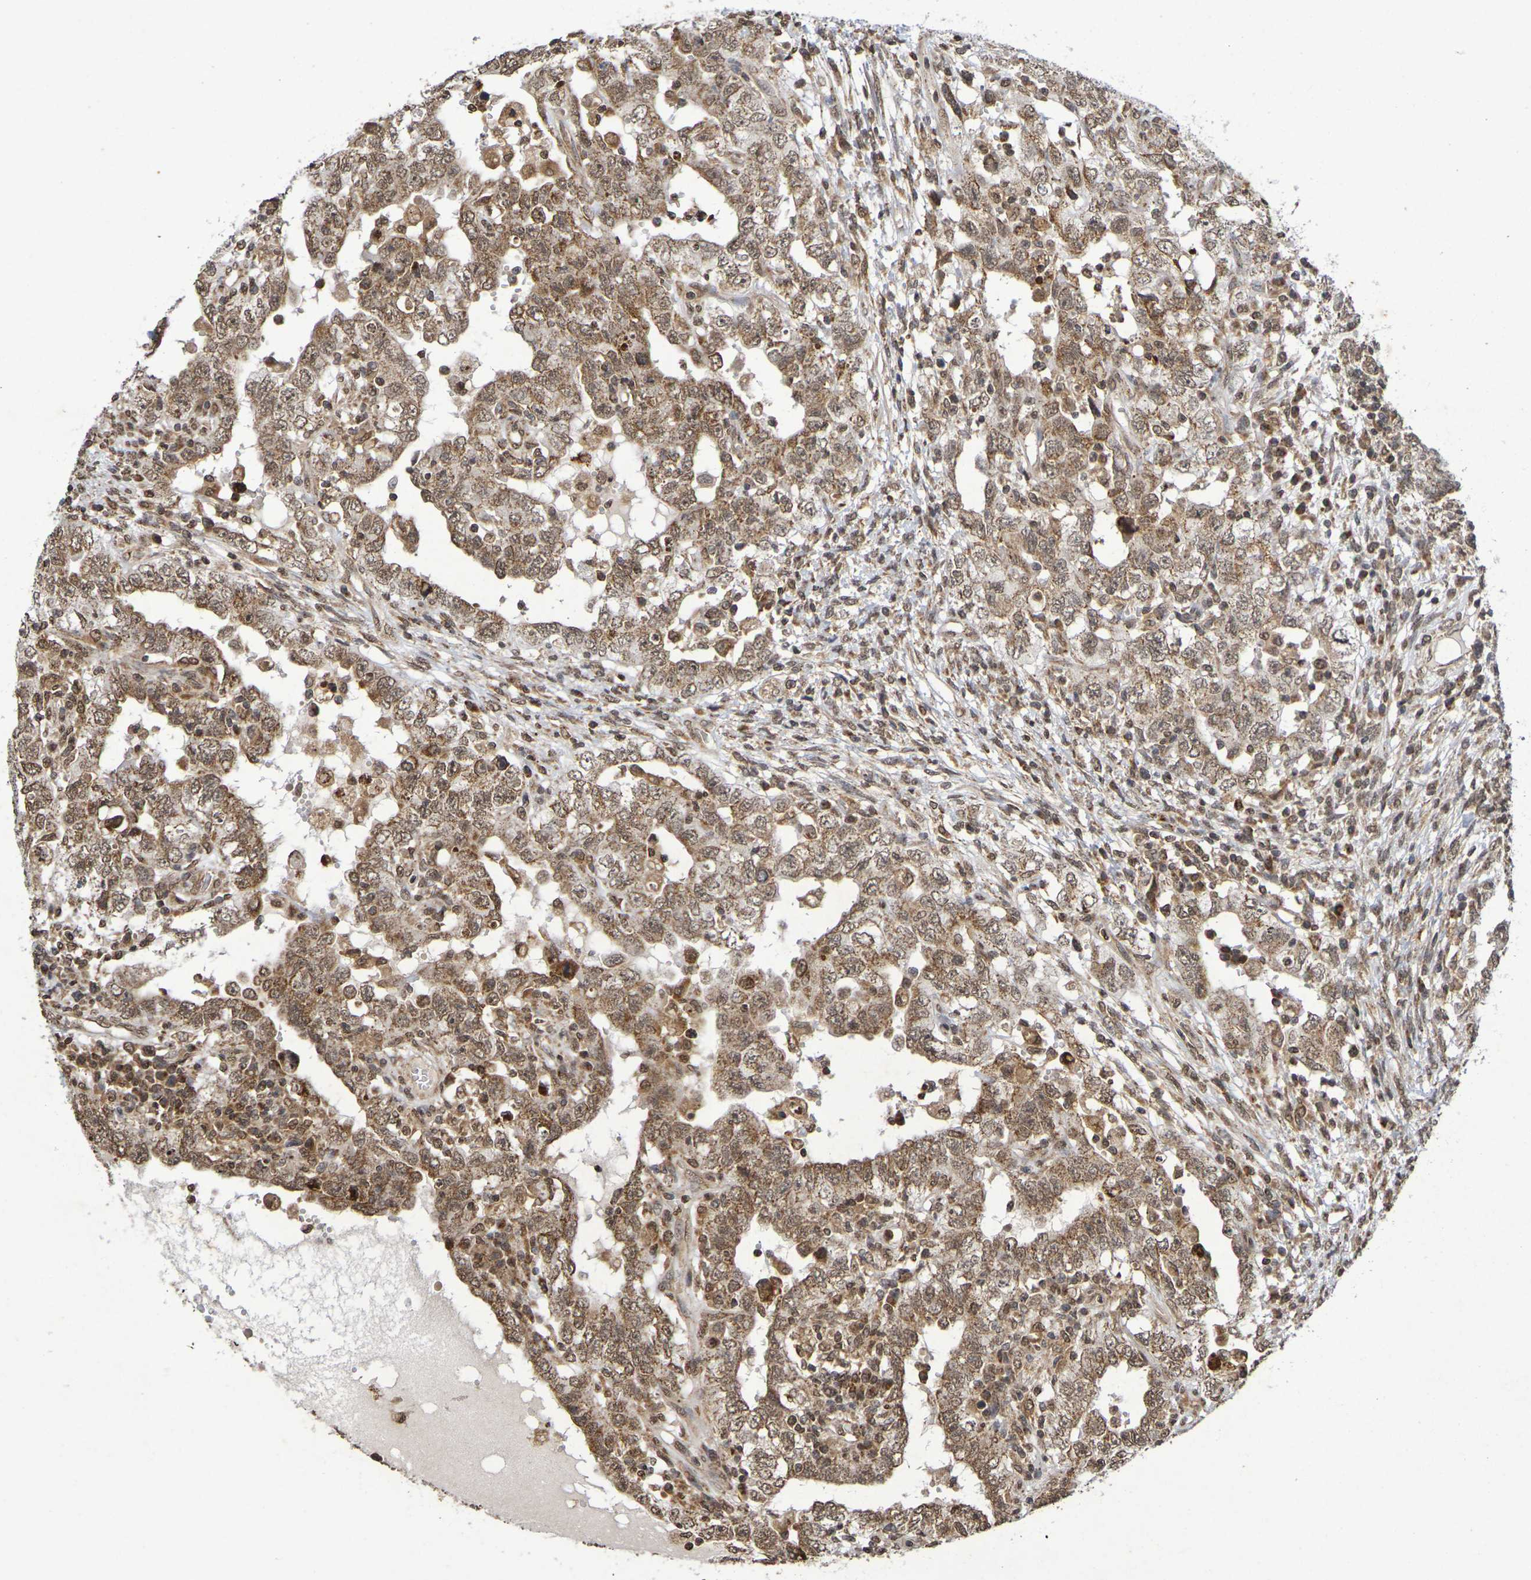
{"staining": {"intensity": "moderate", "quantity": ">75%", "location": "cytoplasmic/membranous,nuclear"}, "tissue": "testis cancer", "cell_type": "Tumor cells", "image_type": "cancer", "snomed": [{"axis": "morphology", "description": "Carcinoma, Embryonal, NOS"}, {"axis": "topography", "description": "Testis"}], "caption": "Testis cancer stained with immunohistochemistry demonstrates moderate cytoplasmic/membranous and nuclear positivity in approximately >75% of tumor cells.", "gene": "GUCY1A2", "patient": {"sex": "male", "age": 26}}